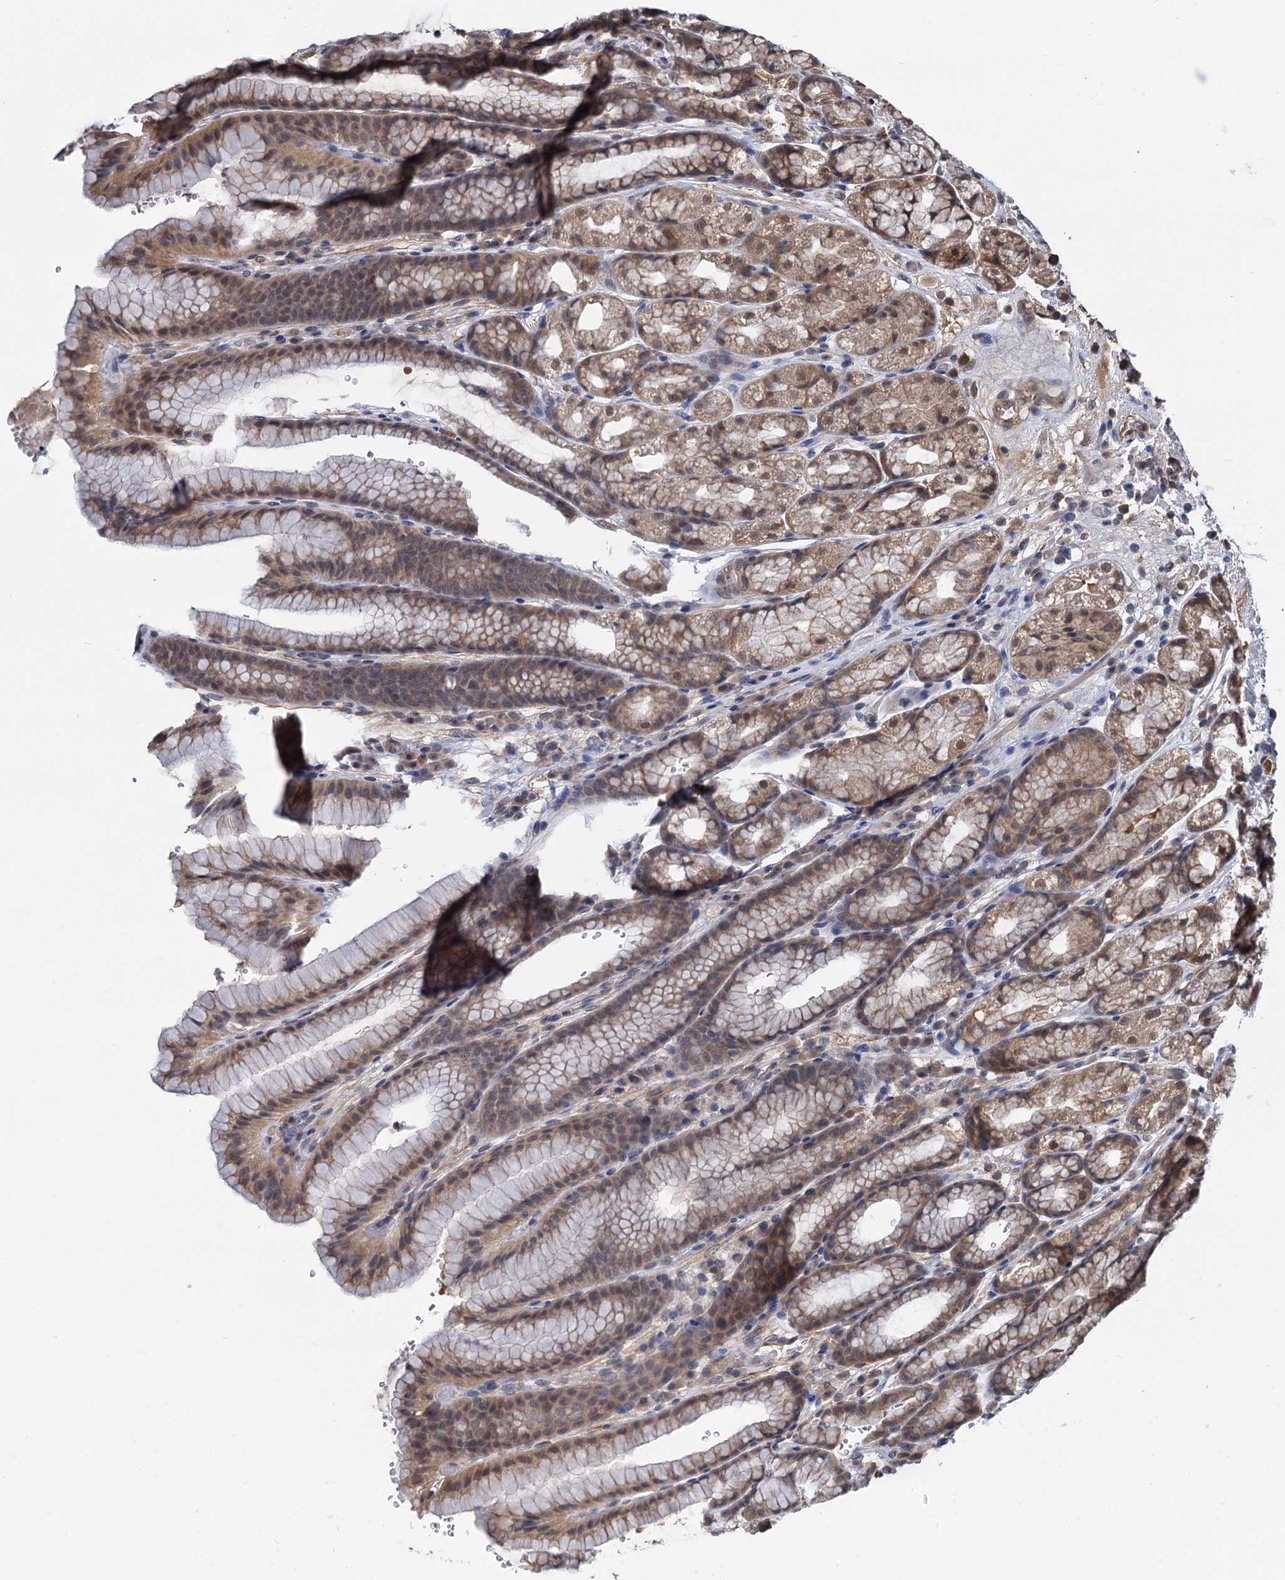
{"staining": {"intensity": "weak", "quantity": ">75%", "location": "cytoplasmic/membranous,nuclear"}, "tissue": "stomach", "cell_type": "Glandular cells", "image_type": "normal", "snomed": [{"axis": "morphology", "description": "Normal tissue, NOS"}, {"axis": "morphology", "description": "Adenocarcinoma, NOS"}, {"axis": "topography", "description": "Stomach"}], "caption": "Weak cytoplasmic/membranous,nuclear staining is appreciated in about >75% of glandular cells in benign stomach. The protein of interest is shown in brown color, while the nuclei are stained blue.", "gene": "PSMD4", "patient": {"sex": "male", "age": 57}}